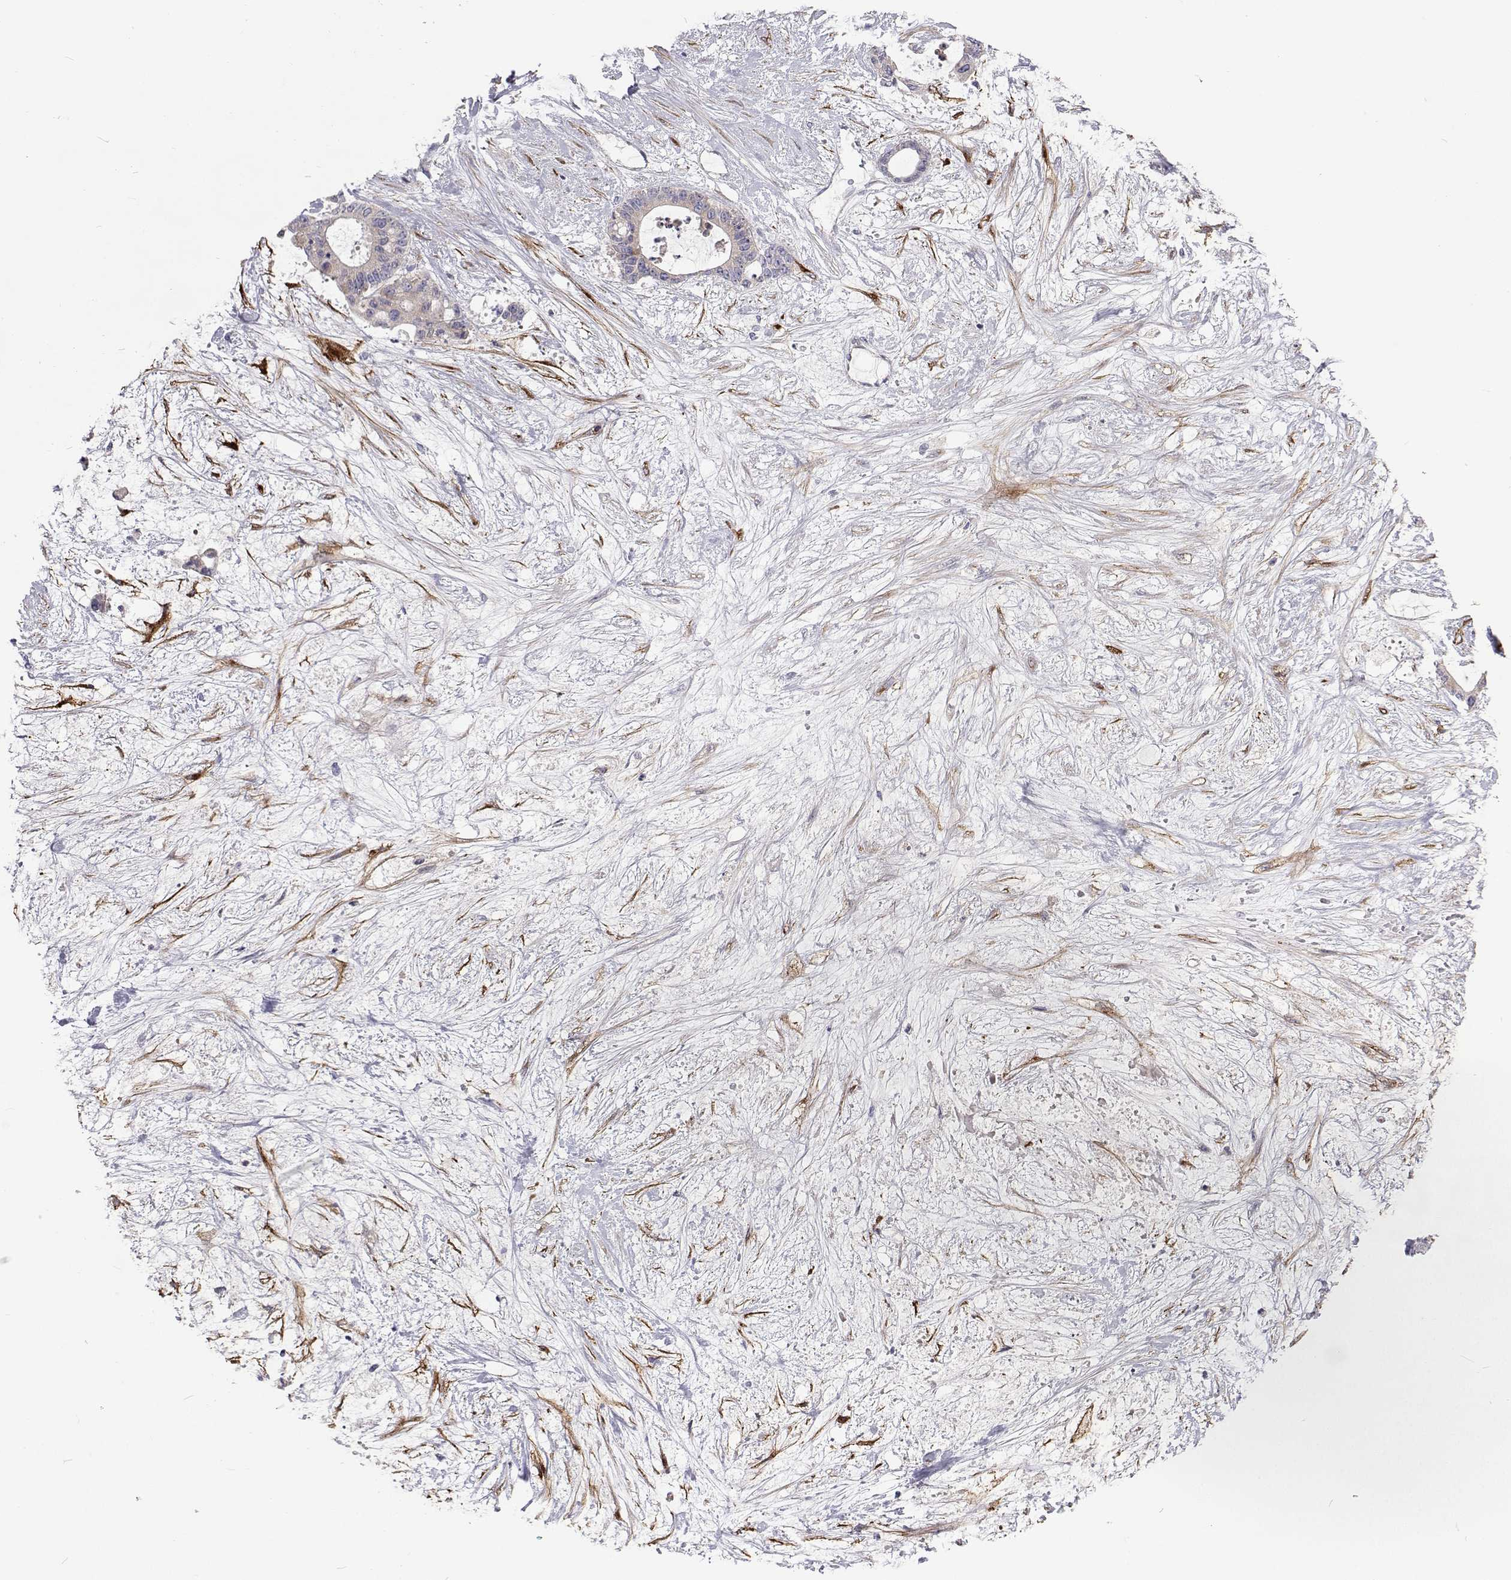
{"staining": {"intensity": "negative", "quantity": "none", "location": "none"}, "tissue": "liver cancer", "cell_type": "Tumor cells", "image_type": "cancer", "snomed": [{"axis": "morphology", "description": "Normal tissue, NOS"}, {"axis": "morphology", "description": "Cholangiocarcinoma"}, {"axis": "topography", "description": "Liver"}, {"axis": "topography", "description": "Peripheral nerve tissue"}], "caption": "Protein analysis of liver cholangiocarcinoma demonstrates no significant staining in tumor cells.", "gene": "NPR3", "patient": {"sex": "female", "age": 73}}